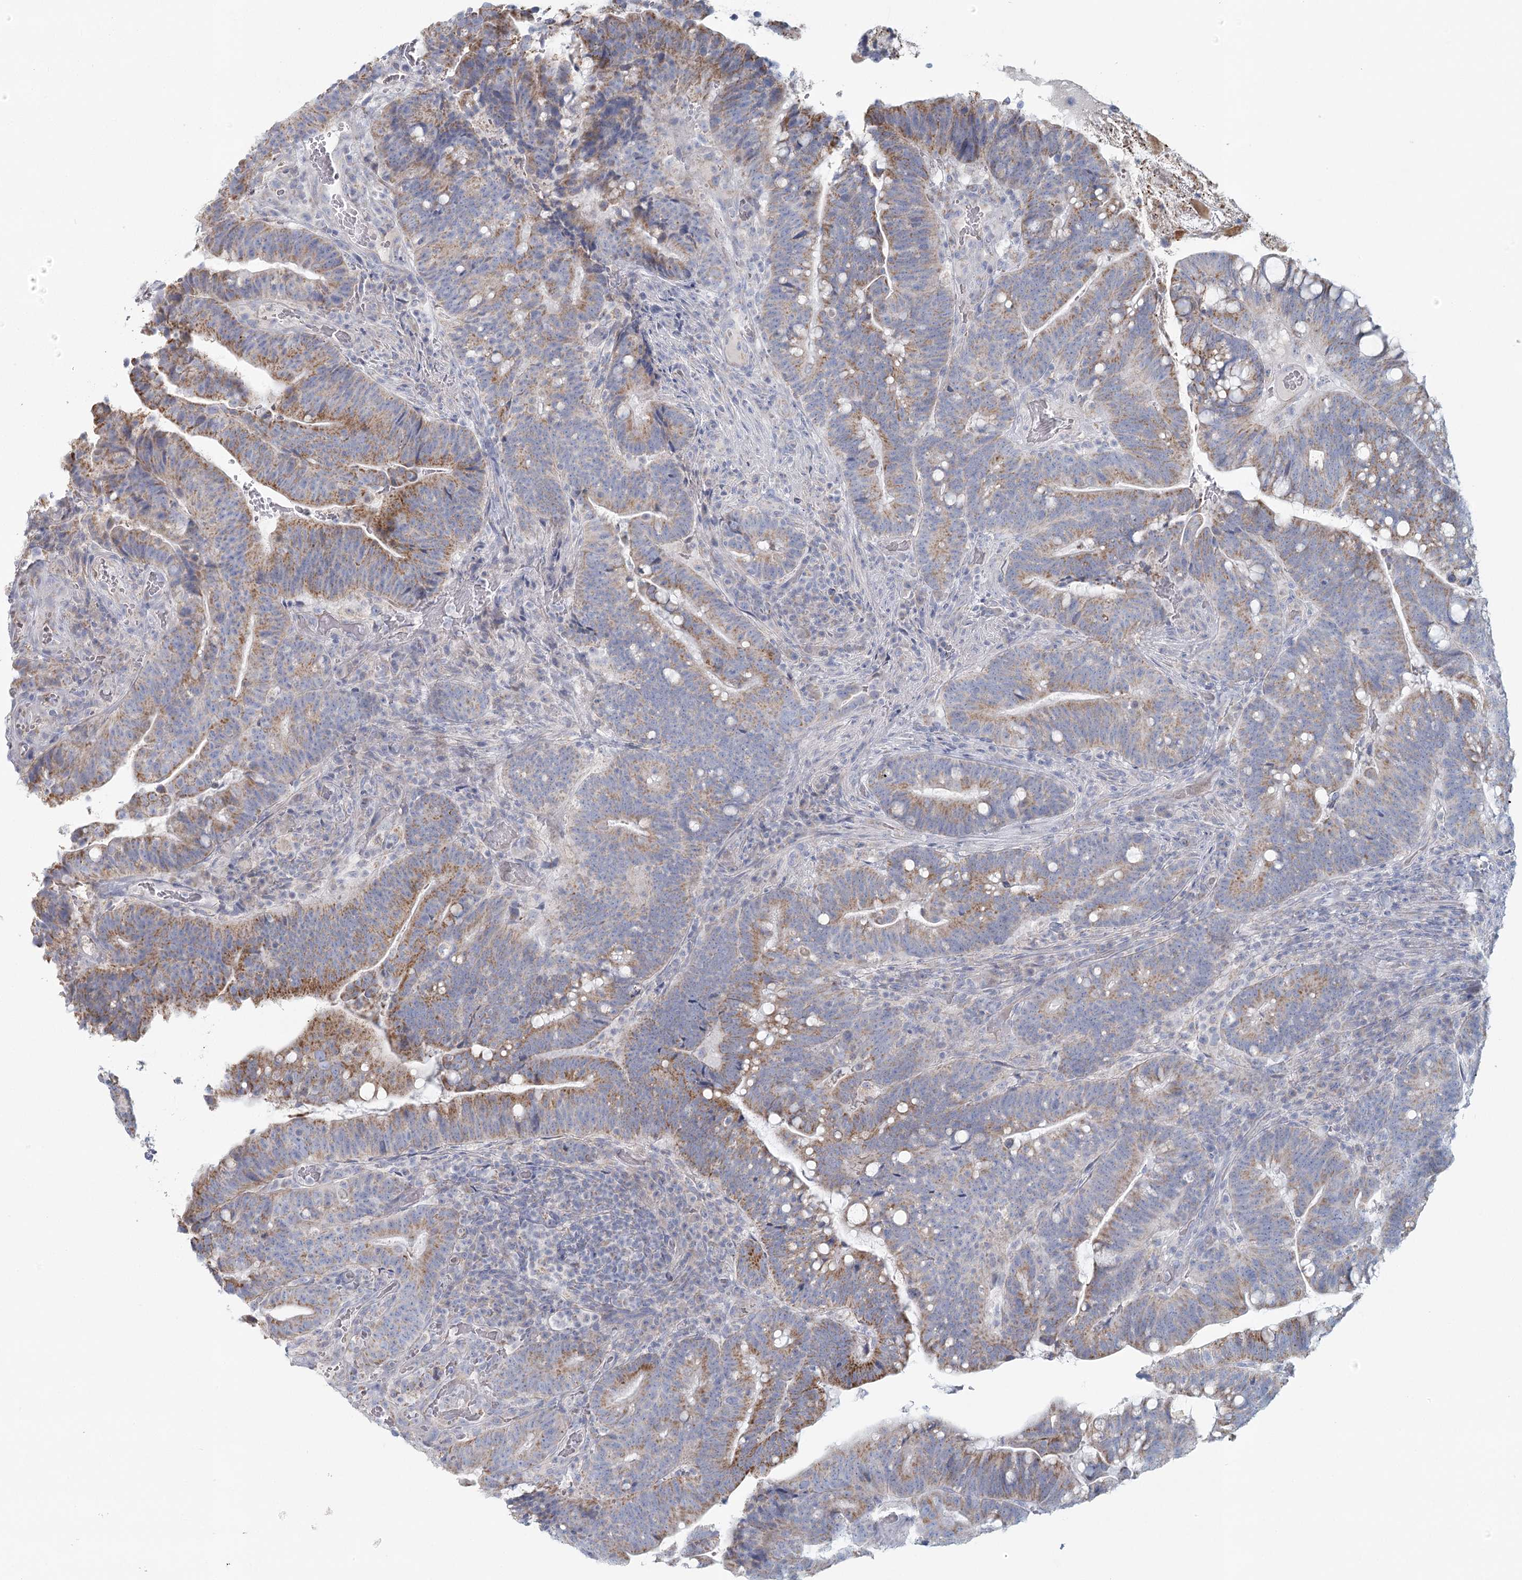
{"staining": {"intensity": "moderate", "quantity": "25%-75%", "location": "cytoplasmic/membranous"}, "tissue": "colorectal cancer", "cell_type": "Tumor cells", "image_type": "cancer", "snomed": [{"axis": "morphology", "description": "Adenocarcinoma, NOS"}, {"axis": "topography", "description": "Colon"}], "caption": "Immunohistochemical staining of adenocarcinoma (colorectal) reveals medium levels of moderate cytoplasmic/membranous protein expression in approximately 25%-75% of tumor cells.", "gene": "BPHL", "patient": {"sex": "female", "age": 66}}